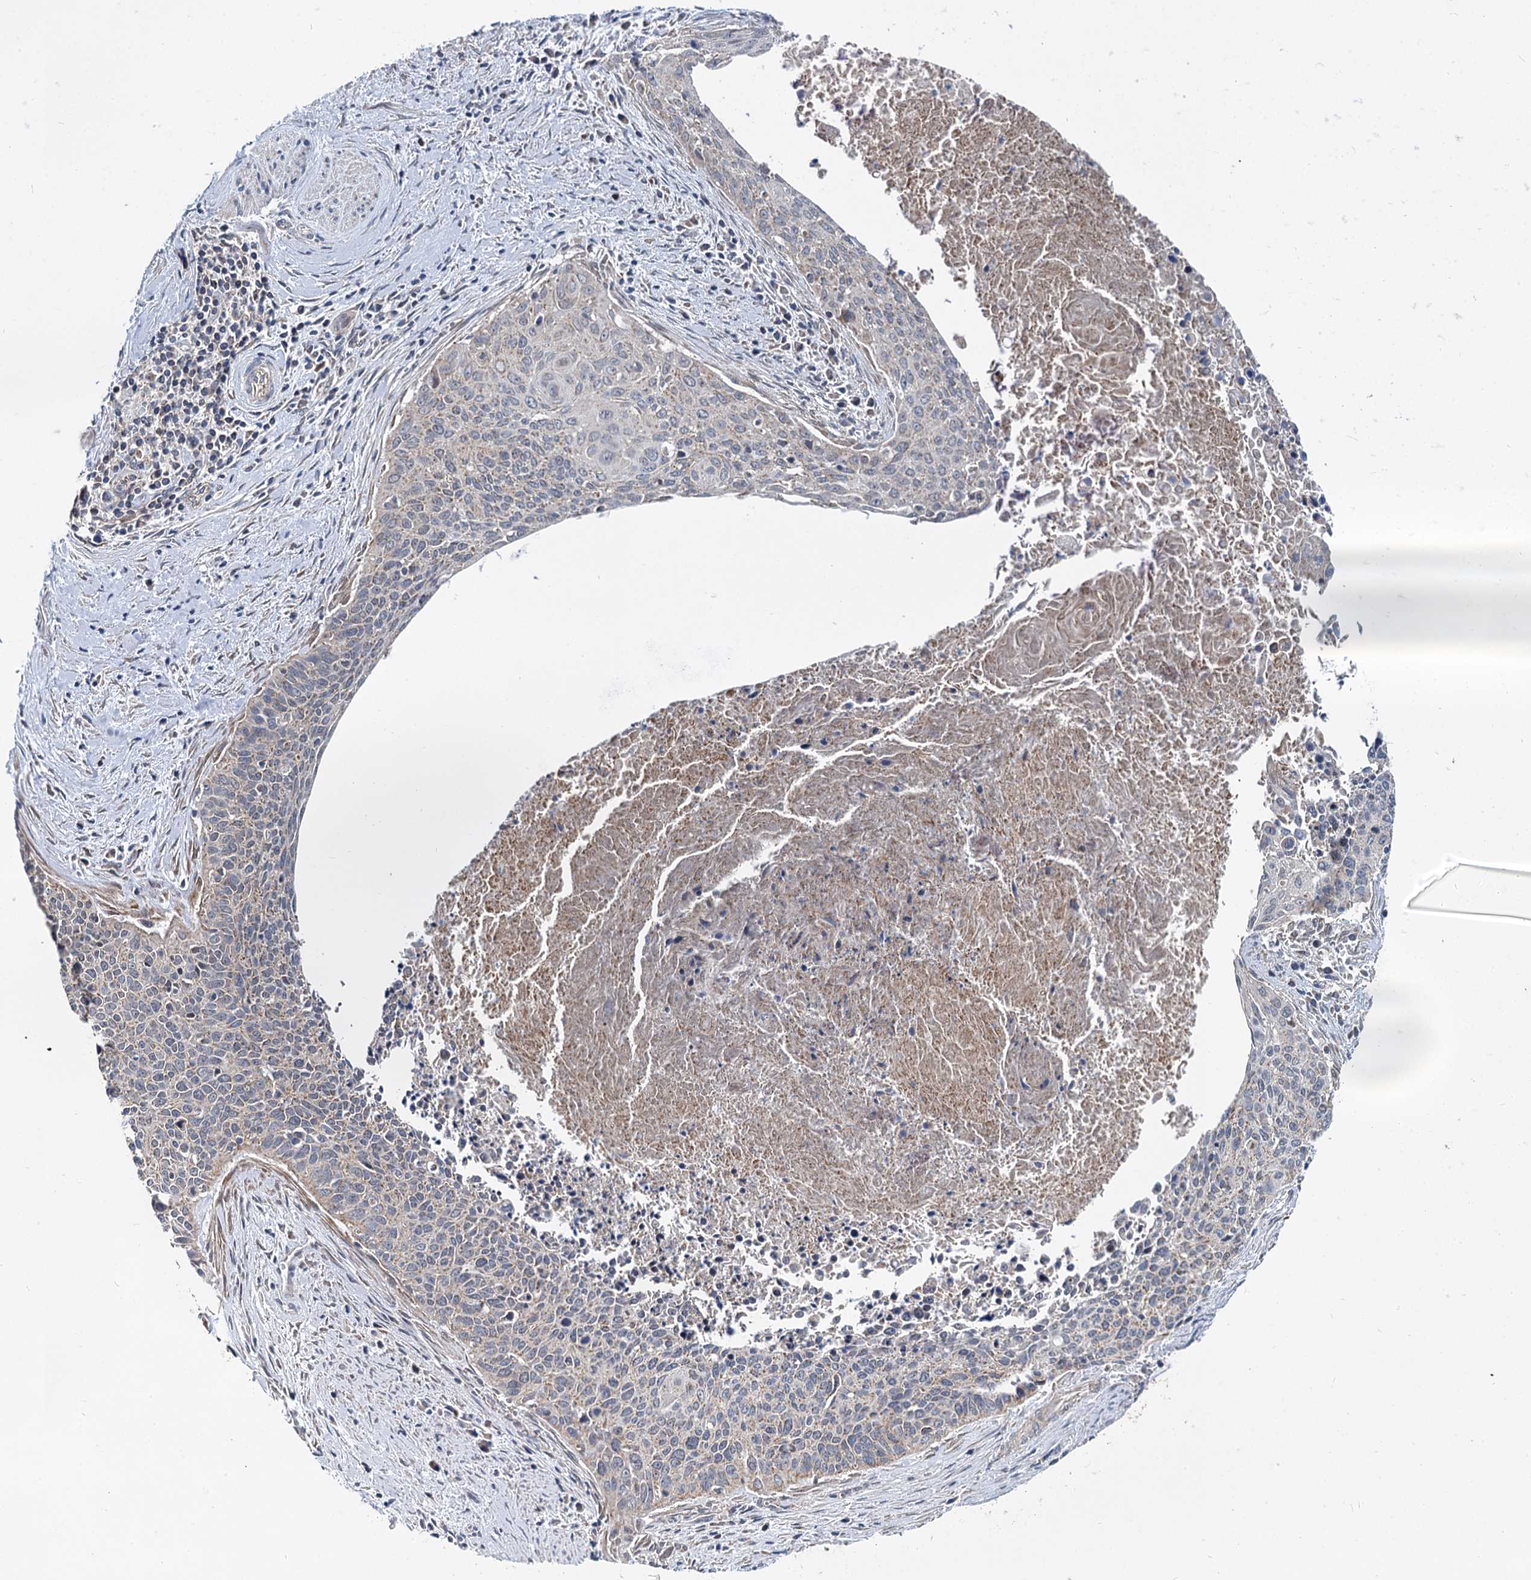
{"staining": {"intensity": "negative", "quantity": "none", "location": "none"}, "tissue": "cervical cancer", "cell_type": "Tumor cells", "image_type": "cancer", "snomed": [{"axis": "morphology", "description": "Squamous cell carcinoma, NOS"}, {"axis": "topography", "description": "Cervix"}], "caption": "DAB (3,3'-diaminobenzidine) immunohistochemical staining of human squamous cell carcinoma (cervical) exhibits no significant staining in tumor cells.", "gene": "SPRYD3", "patient": {"sex": "female", "age": 55}}